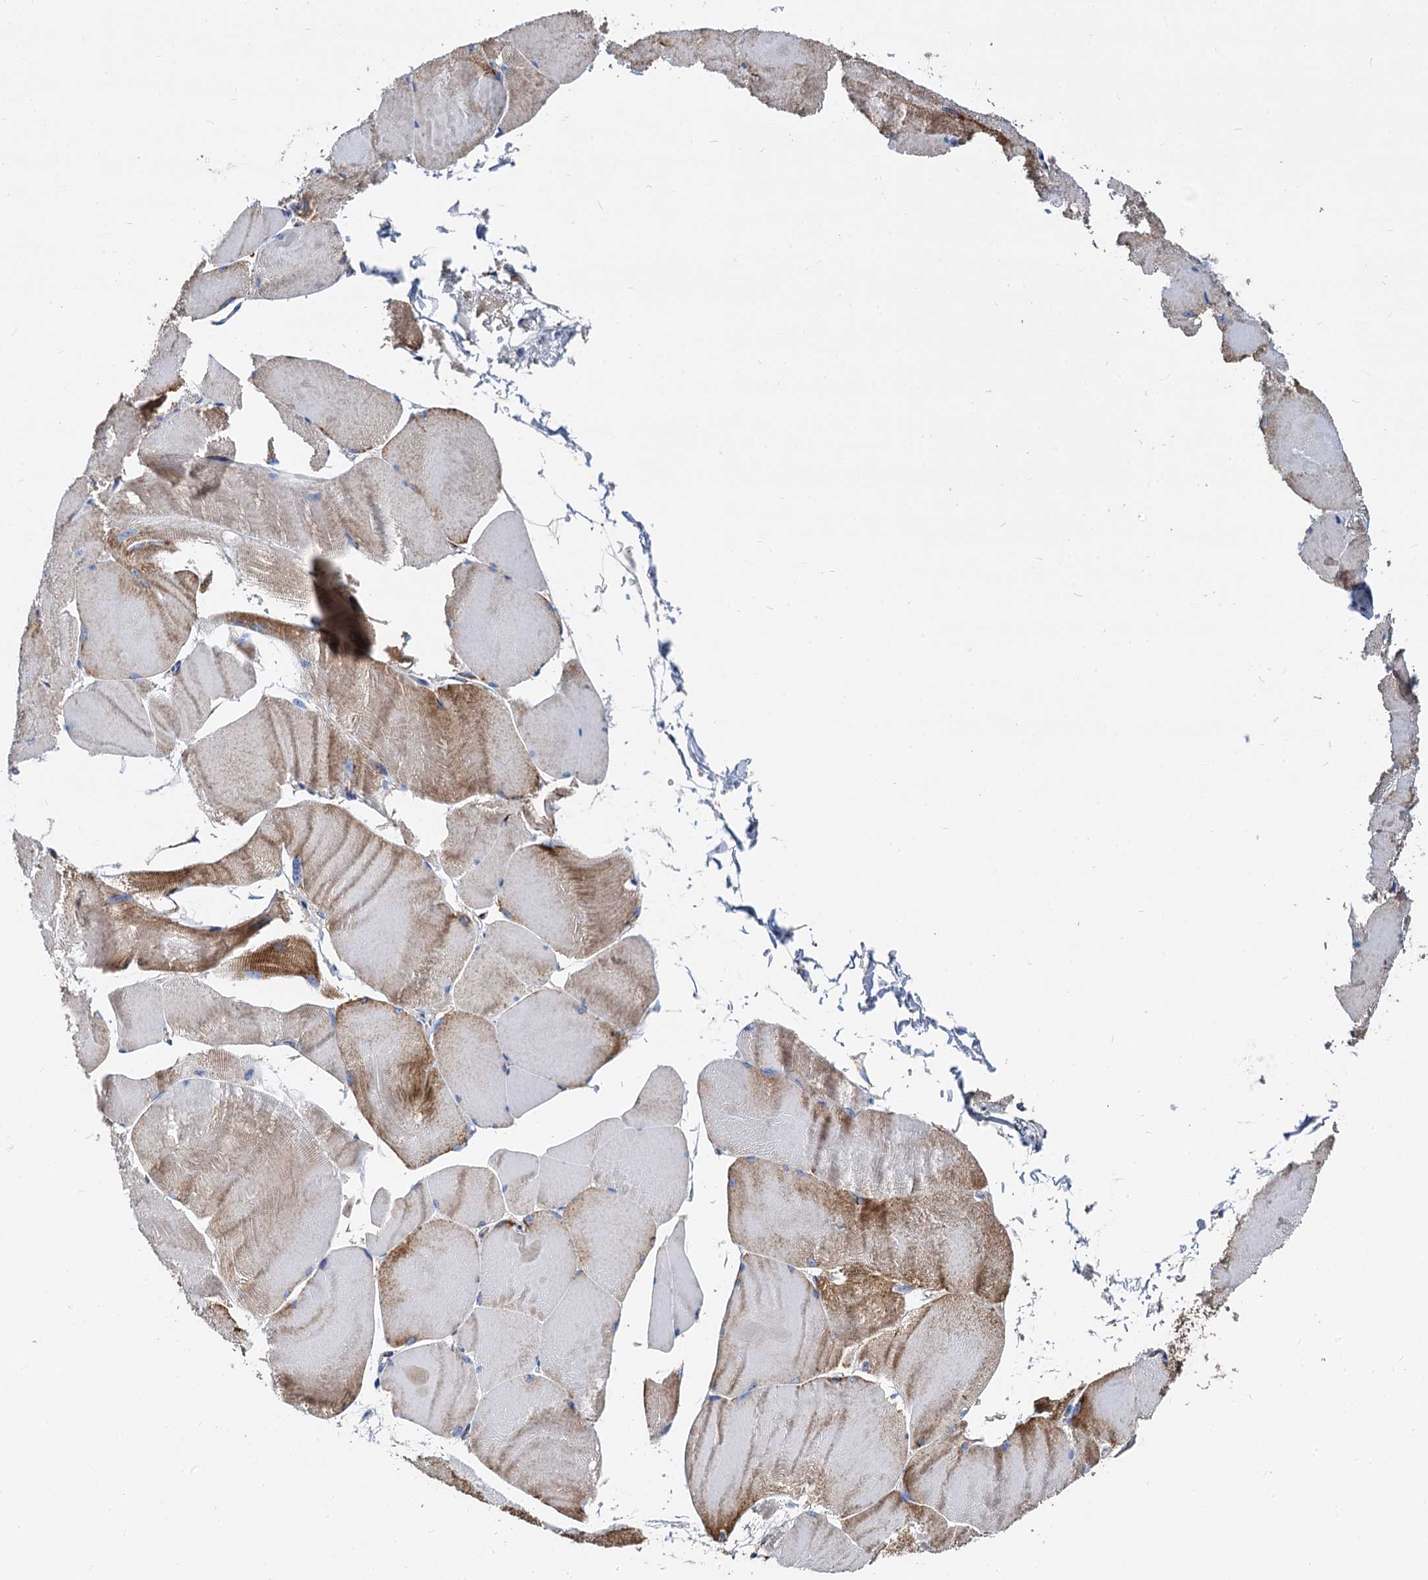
{"staining": {"intensity": "moderate", "quantity": "<25%", "location": "cytoplasmic/membranous"}, "tissue": "skeletal muscle", "cell_type": "Myocytes", "image_type": "normal", "snomed": [{"axis": "morphology", "description": "Normal tissue, NOS"}, {"axis": "morphology", "description": "Basal cell carcinoma"}, {"axis": "topography", "description": "Skeletal muscle"}], "caption": "Immunohistochemistry of benign skeletal muscle displays low levels of moderate cytoplasmic/membranous expression in approximately <25% of myocytes.", "gene": "TIMM10", "patient": {"sex": "female", "age": 64}}